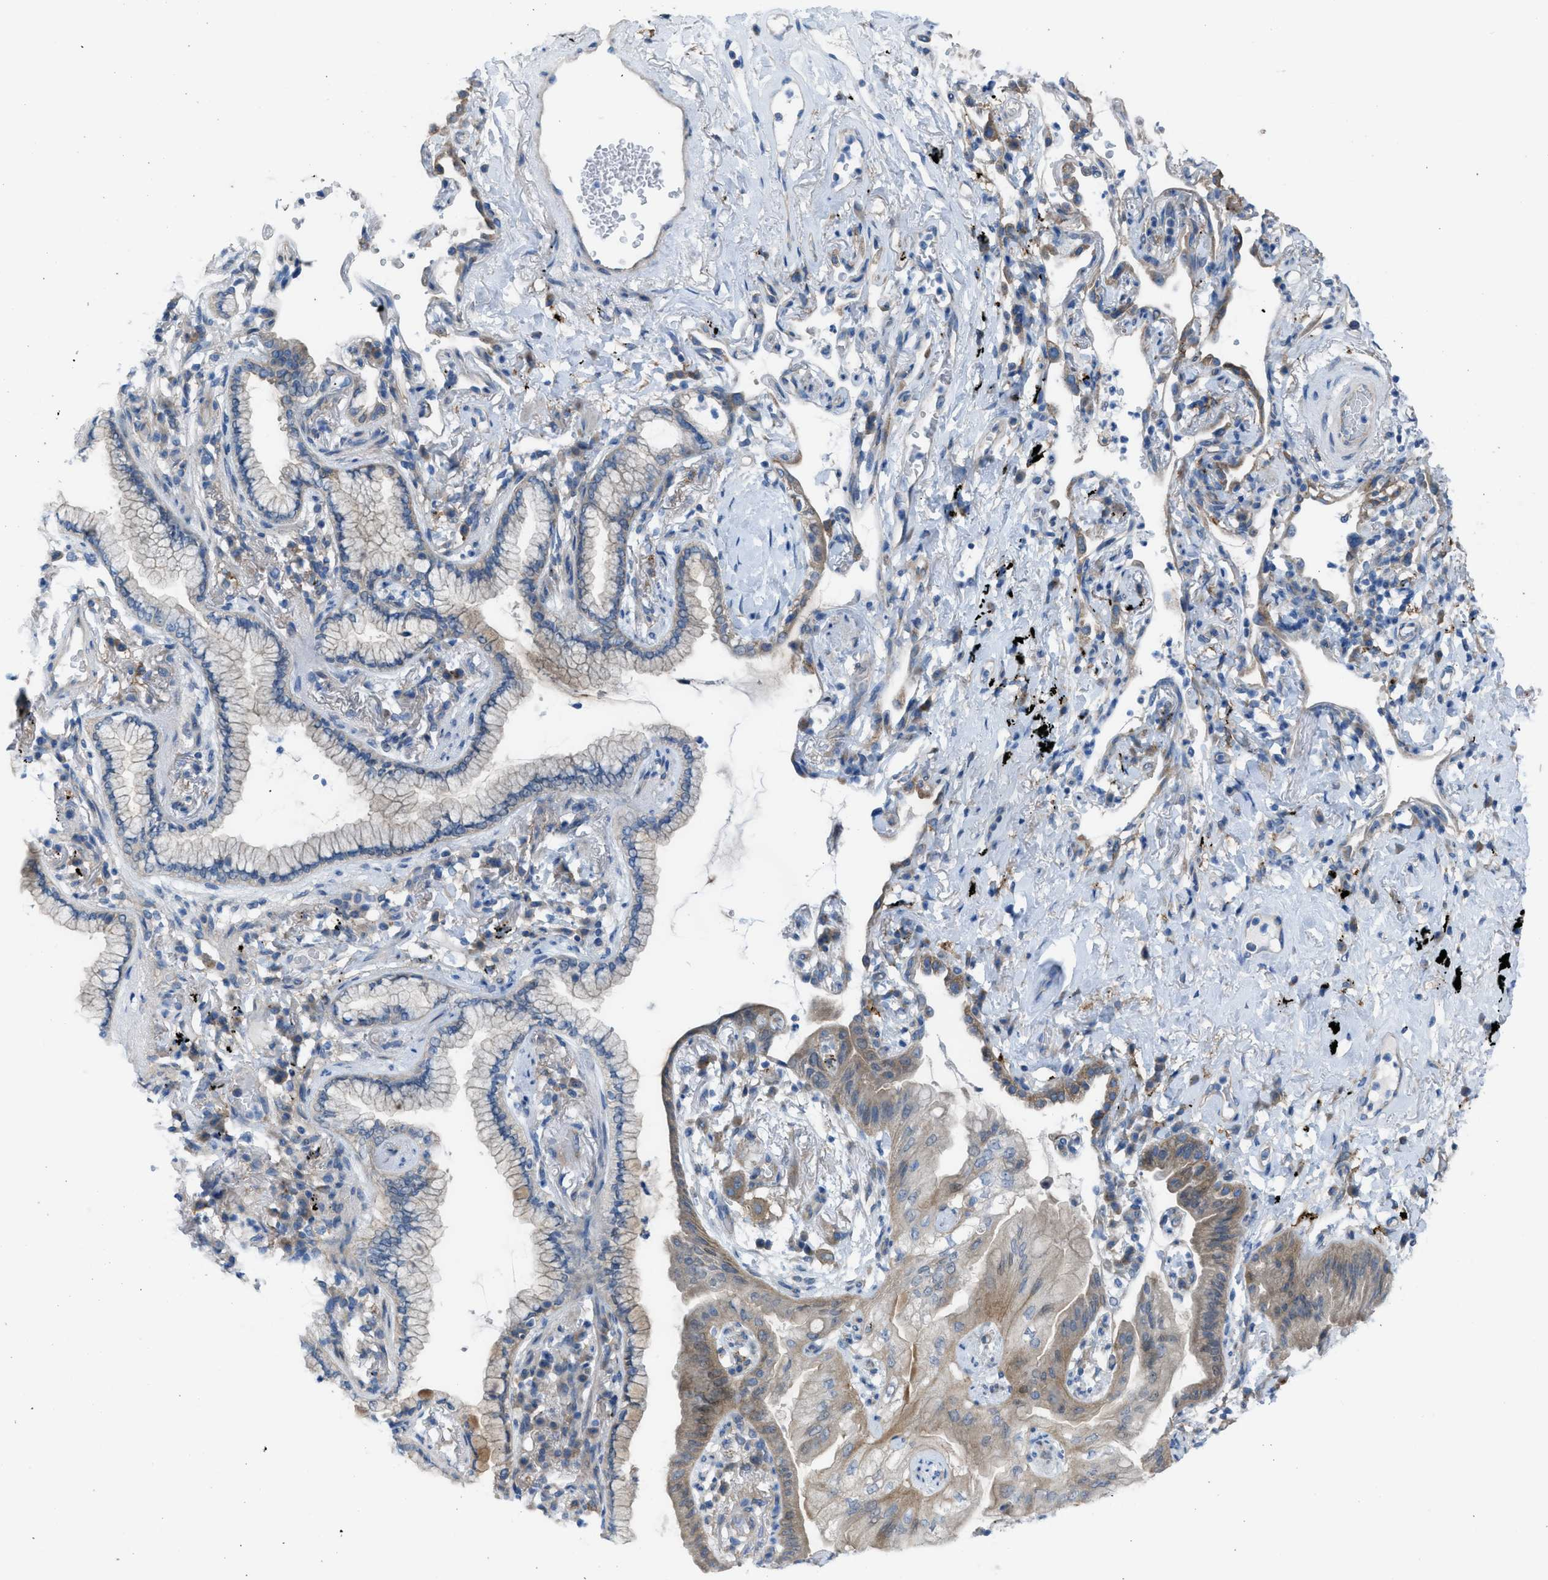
{"staining": {"intensity": "moderate", "quantity": ">75%", "location": "cytoplasmic/membranous"}, "tissue": "lung cancer", "cell_type": "Tumor cells", "image_type": "cancer", "snomed": [{"axis": "morphology", "description": "Normal tissue, NOS"}, {"axis": "morphology", "description": "Adenocarcinoma, NOS"}, {"axis": "topography", "description": "Bronchus"}, {"axis": "topography", "description": "Lung"}], "caption": "Protein staining reveals moderate cytoplasmic/membranous expression in approximately >75% of tumor cells in lung adenocarcinoma.", "gene": "EGFR", "patient": {"sex": "female", "age": 70}}